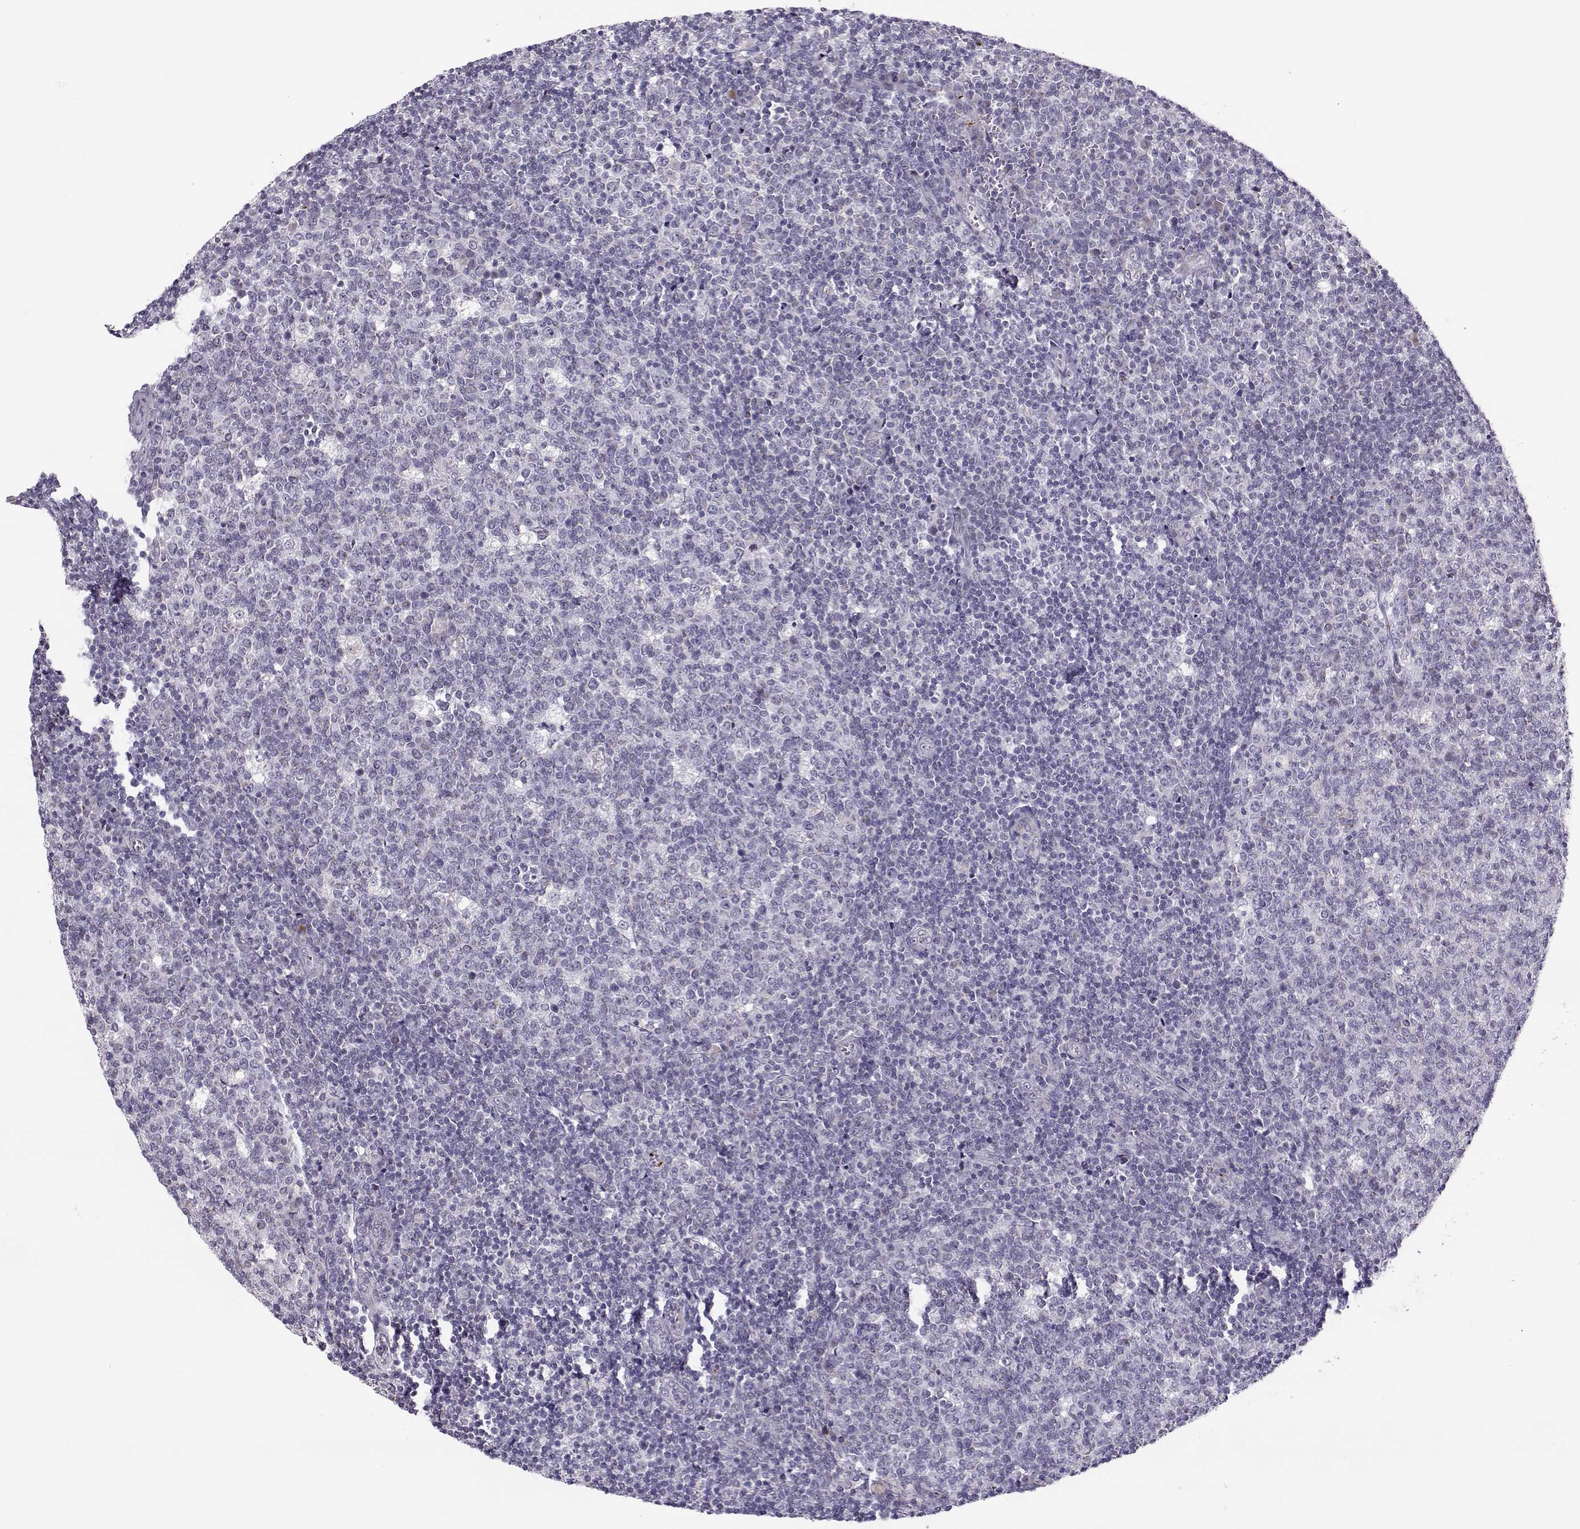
{"staining": {"intensity": "negative", "quantity": "none", "location": "none"}, "tissue": "tonsil", "cell_type": "Germinal center cells", "image_type": "normal", "snomed": [{"axis": "morphology", "description": "Normal tissue, NOS"}, {"axis": "topography", "description": "Tonsil"}], "caption": "Immunohistochemistry micrograph of benign tonsil: tonsil stained with DAB shows no significant protein positivity in germinal center cells. (IHC, brightfield microscopy, high magnification).", "gene": "KLF17", "patient": {"sex": "female", "age": 13}}